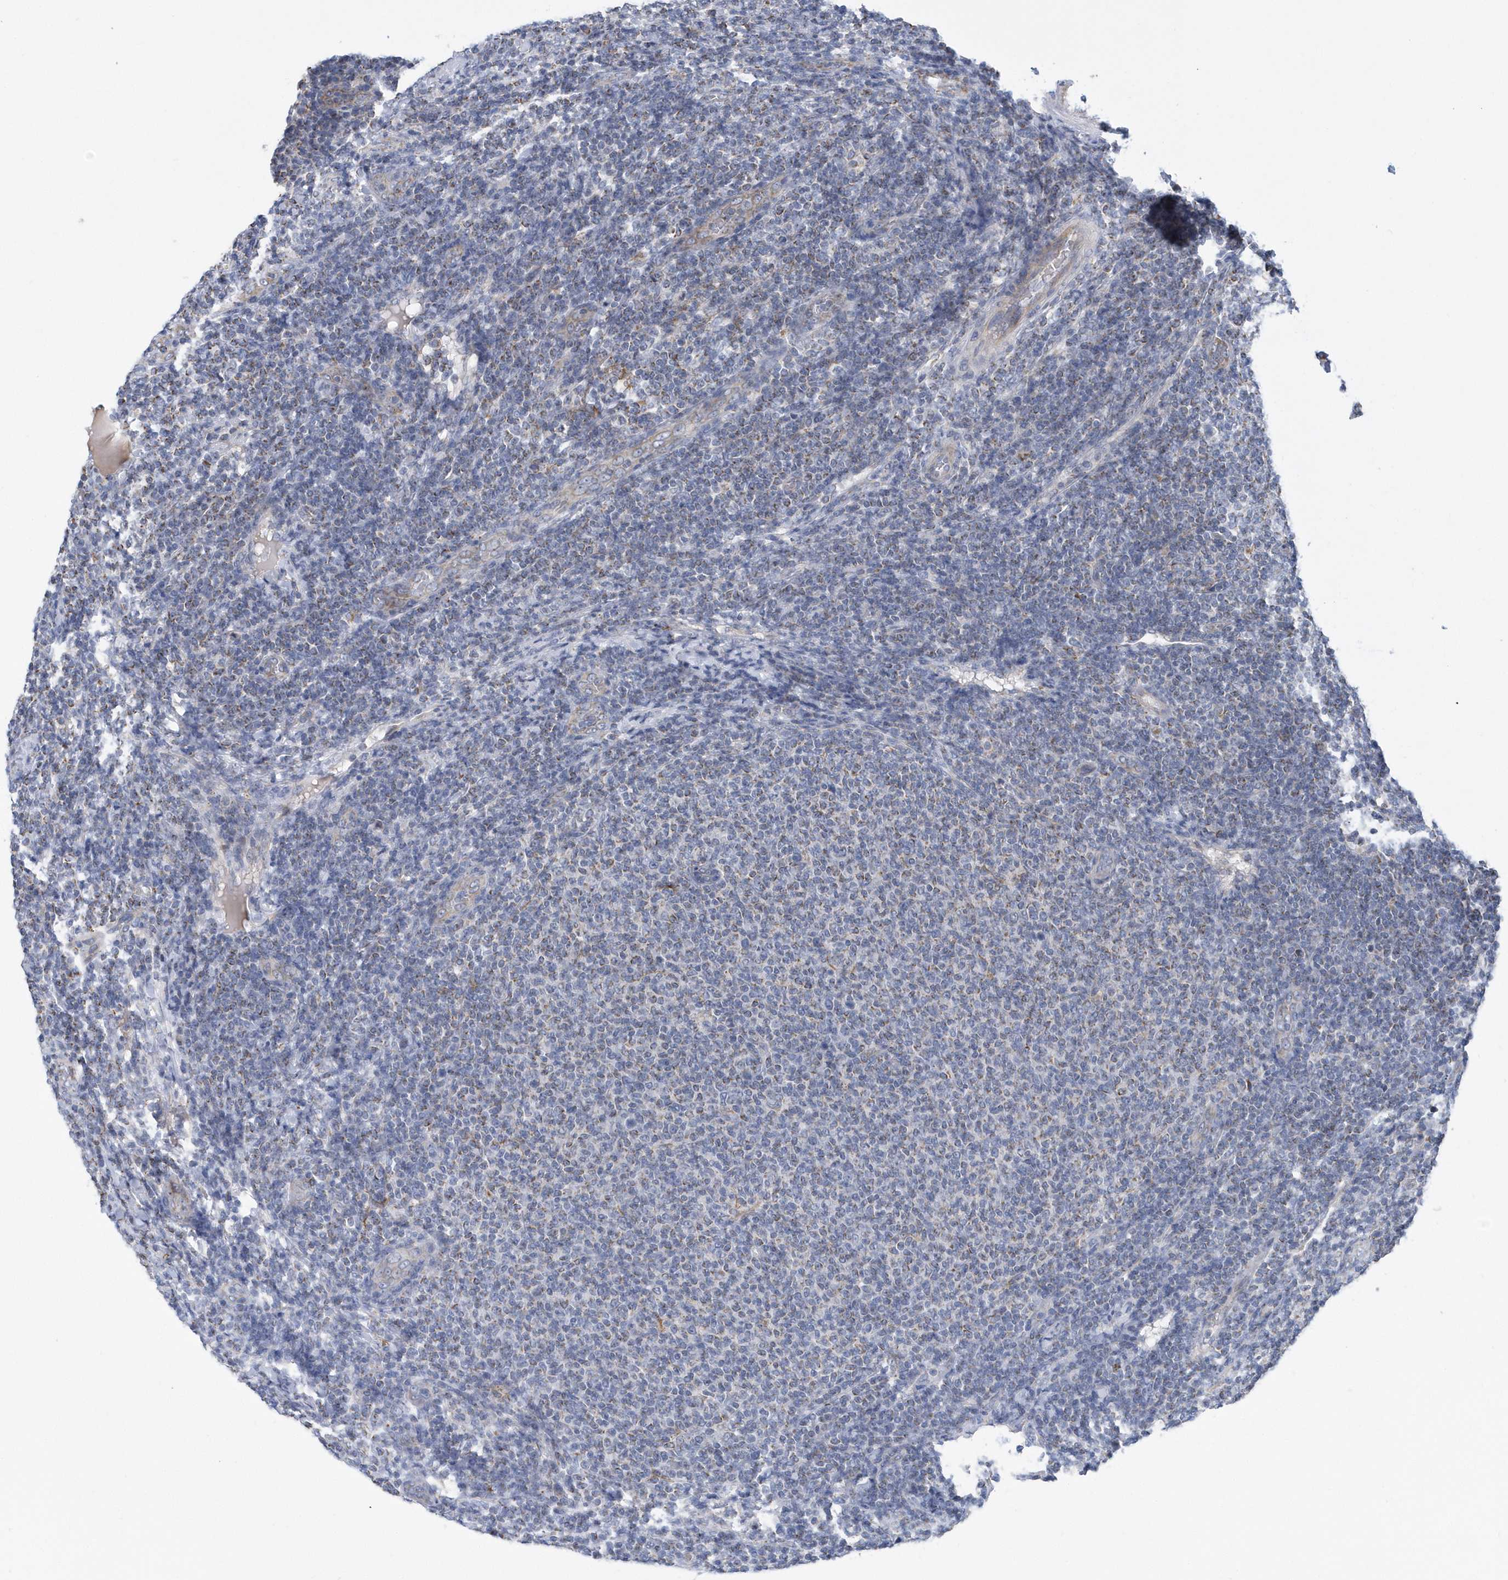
{"staining": {"intensity": "weak", "quantity": "<25%", "location": "cytoplasmic/membranous"}, "tissue": "lymphoma", "cell_type": "Tumor cells", "image_type": "cancer", "snomed": [{"axis": "morphology", "description": "Malignant lymphoma, non-Hodgkin's type, Low grade"}, {"axis": "topography", "description": "Lymph node"}], "caption": "A high-resolution photomicrograph shows immunohistochemistry (IHC) staining of lymphoma, which shows no significant expression in tumor cells.", "gene": "VWA5B2", "patient": {"sex": "male", "age": 66}}